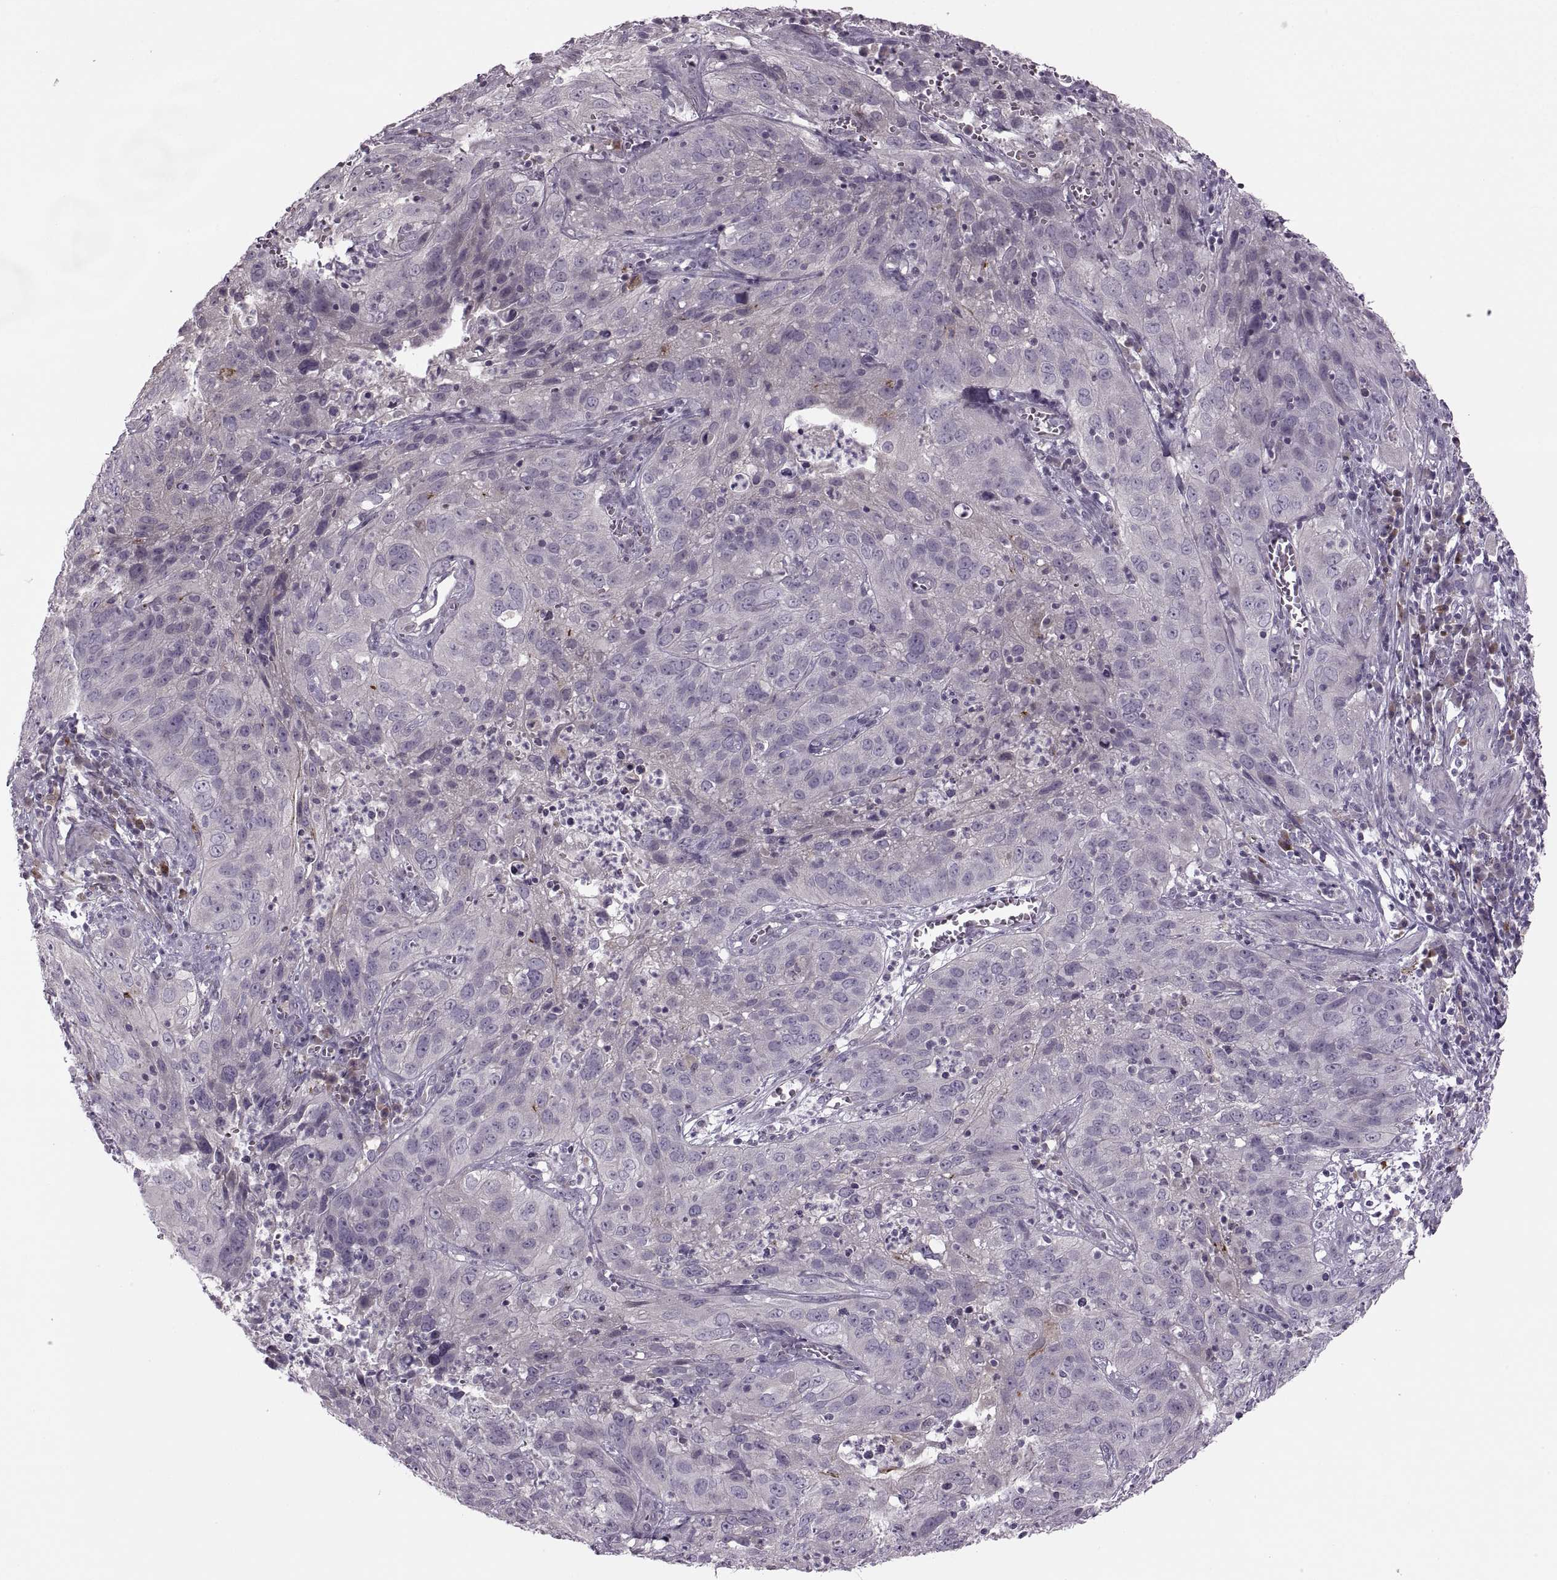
{"staining": {"intensity": "negative", "quantity": "none", "location": "none"}, "tissue": "cervical cancer", "cell_type": "Tumor cells", "image_type": "cancer", "snomed": [{"axis": "morphology", "description": "Squamous cell carcinoma, NOS"}, {"axis": "topography", "description": "Cervix"}], "caption": "Protein analysis of cervical squamous cell carcinoma shows no significant staining in tumor cells.", "gene": "H2AP", "patient": {"sex": "female", "age": 32}}